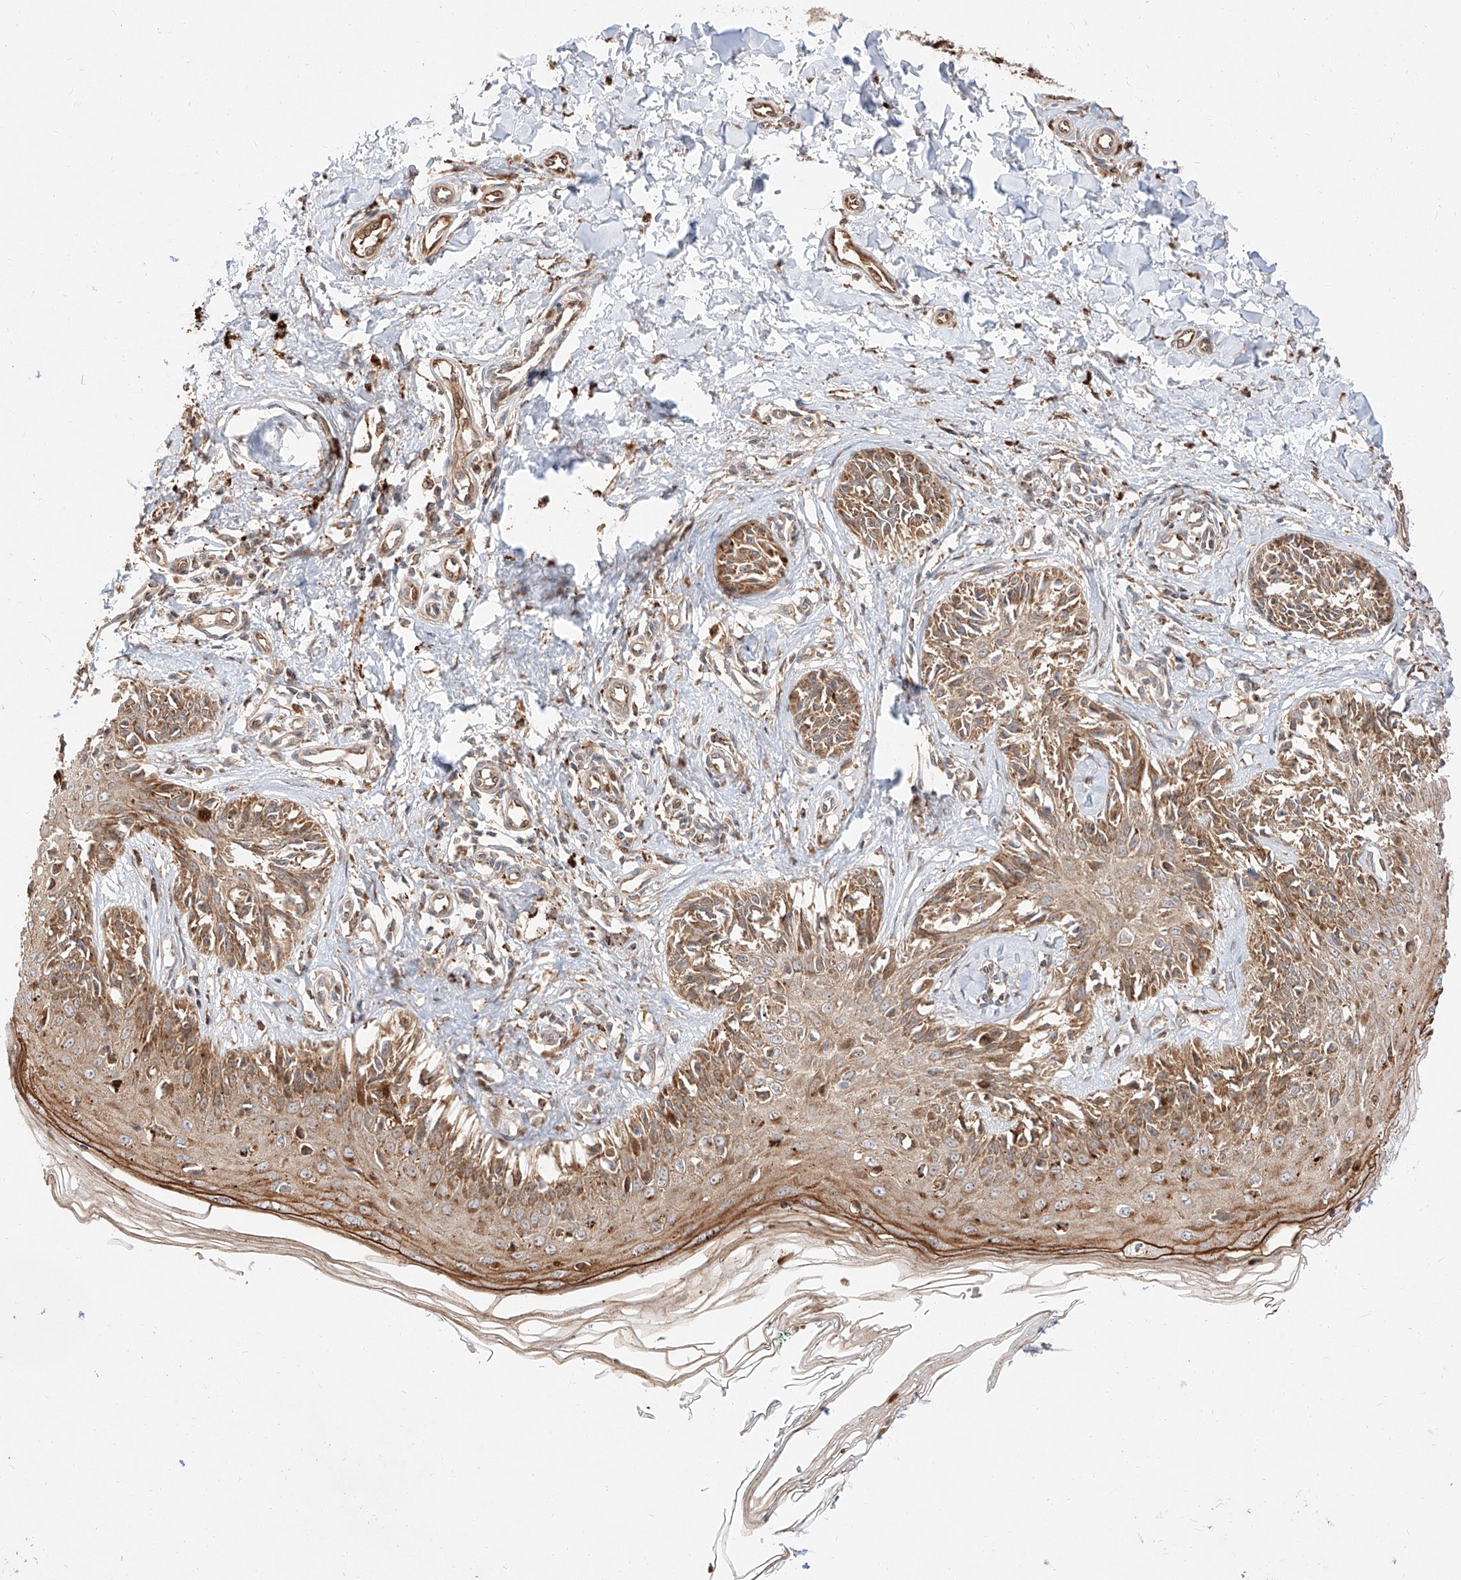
{"staining": {"intensity": "weak", "quantity": ">75%", "location": "cytoplasmic/membranous"}, "tissue": "melanoma", "cell_type": "Tumor cells", "image_type": "cancer", "snomed": [{"axis": "morphology", "description": "Malignant melanoma, NOS"}, {"axis": "topography", "description": "Skin"}], "caption": "IHC image of neoplastic tissue: melanoma stained using IHC shows low levels of weak protein expression localized specifically in the cytoplasmic/membranous of tumor cells, appearing as a cytoplasmic/membranous brown color.", "gene": "DIRAS3", "patient": {"sex": "male", "age": 53}}